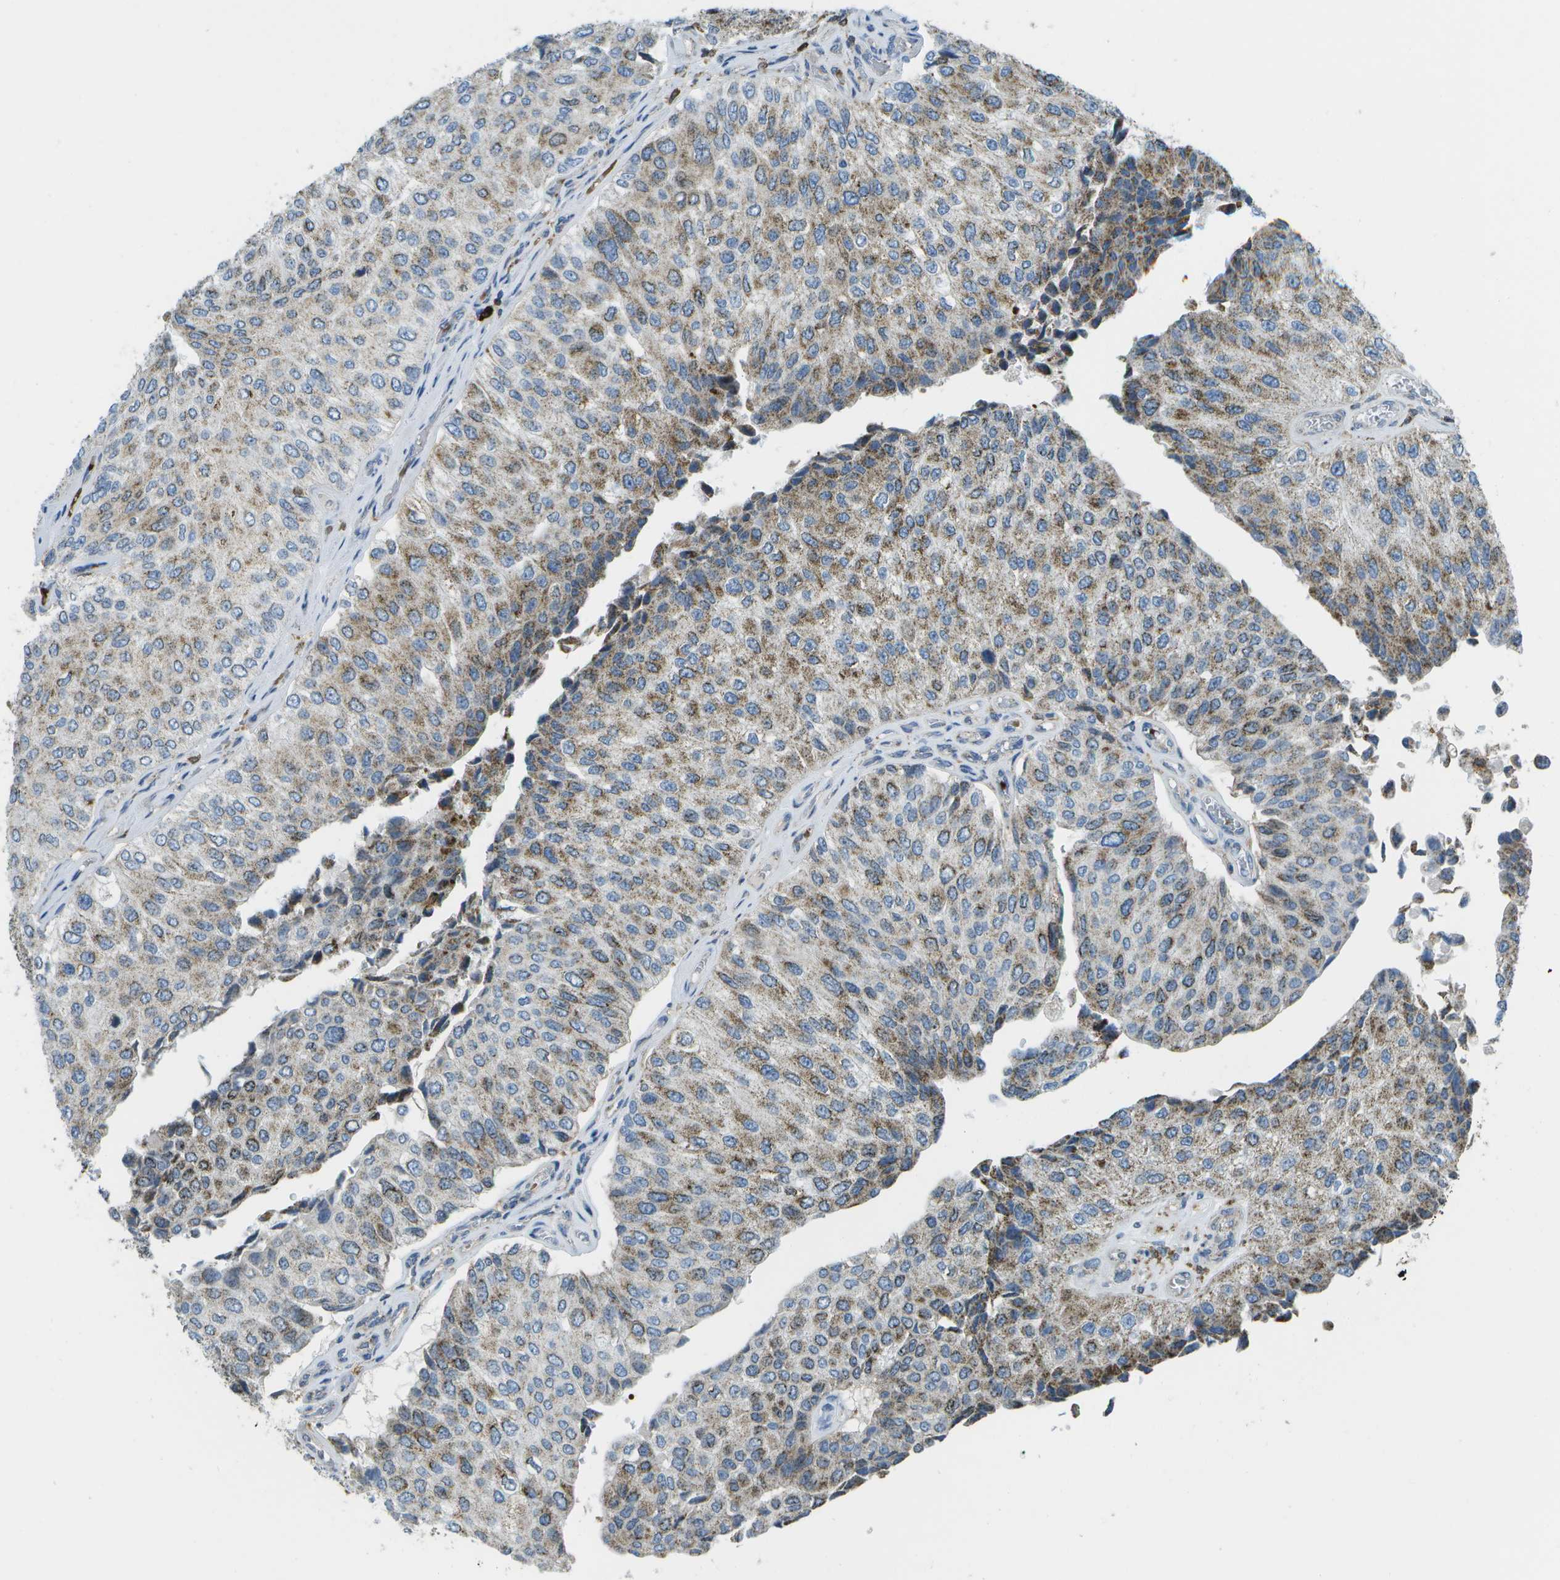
{"staining": {"intensity": "moderate", "quantity": ">75%", "location": "cytoplasmic/membranous"}, "tissue": "urothelial cancer", "cell_type": "Tumor cells", "image_type": "cancer", "snomed": [{"axis": "morphology", "description": "Urothelial carcinoma, High grade"}, {"axis": "topography", "description": "Kidney"}, {"axis": "topography", "description": "Urinary bladder"}], "caption": "Protein staining shows moderate cytoplasmic/membranous staining in about >75% of tumor cells in urothelial carcinoma (high-grade).", "gene": "CACHD1", "patient": {"sex": "male", "age": 77}}